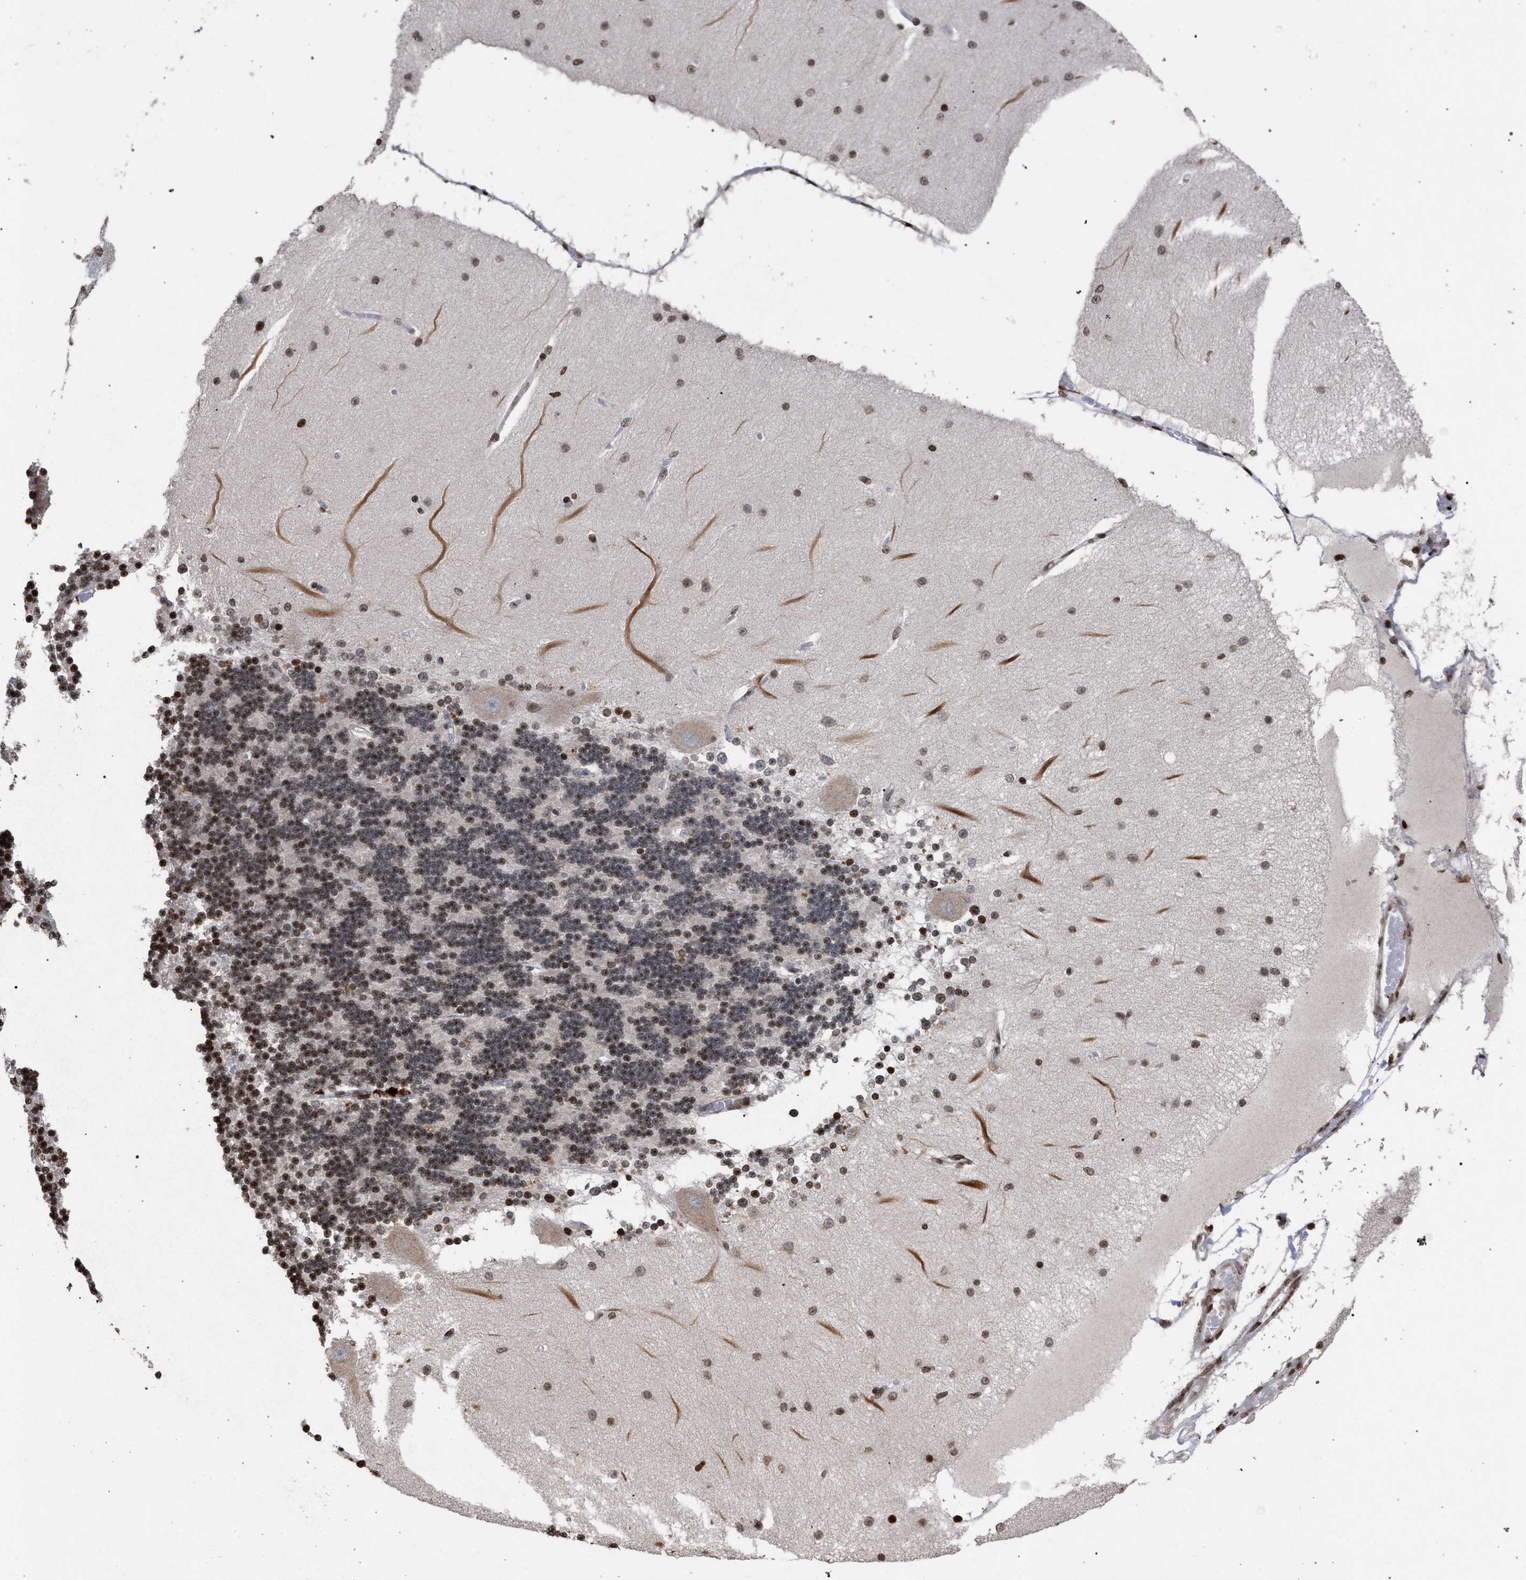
{"staining": {"intensity": "strong", "quantity": ">75%", "location": "nuclear"}, "tissue": "cerebellum", "cell_type": "Cells in granular layer", "image_type": "normal", "snomed": [{"axis": "morphology", "description": "Normal tissue, NOS"}, {"axis": "topography", "description": "Cerebellum"}], "caption": "A micrograph showing strong nuclear positivity in approximately >75% of cells in granular layer in unremarkable cerebellum, as visualized by brown immunohistochemical staining.", "gene": "FOXD3", "patient": {"sex": "female", "age": 54}}